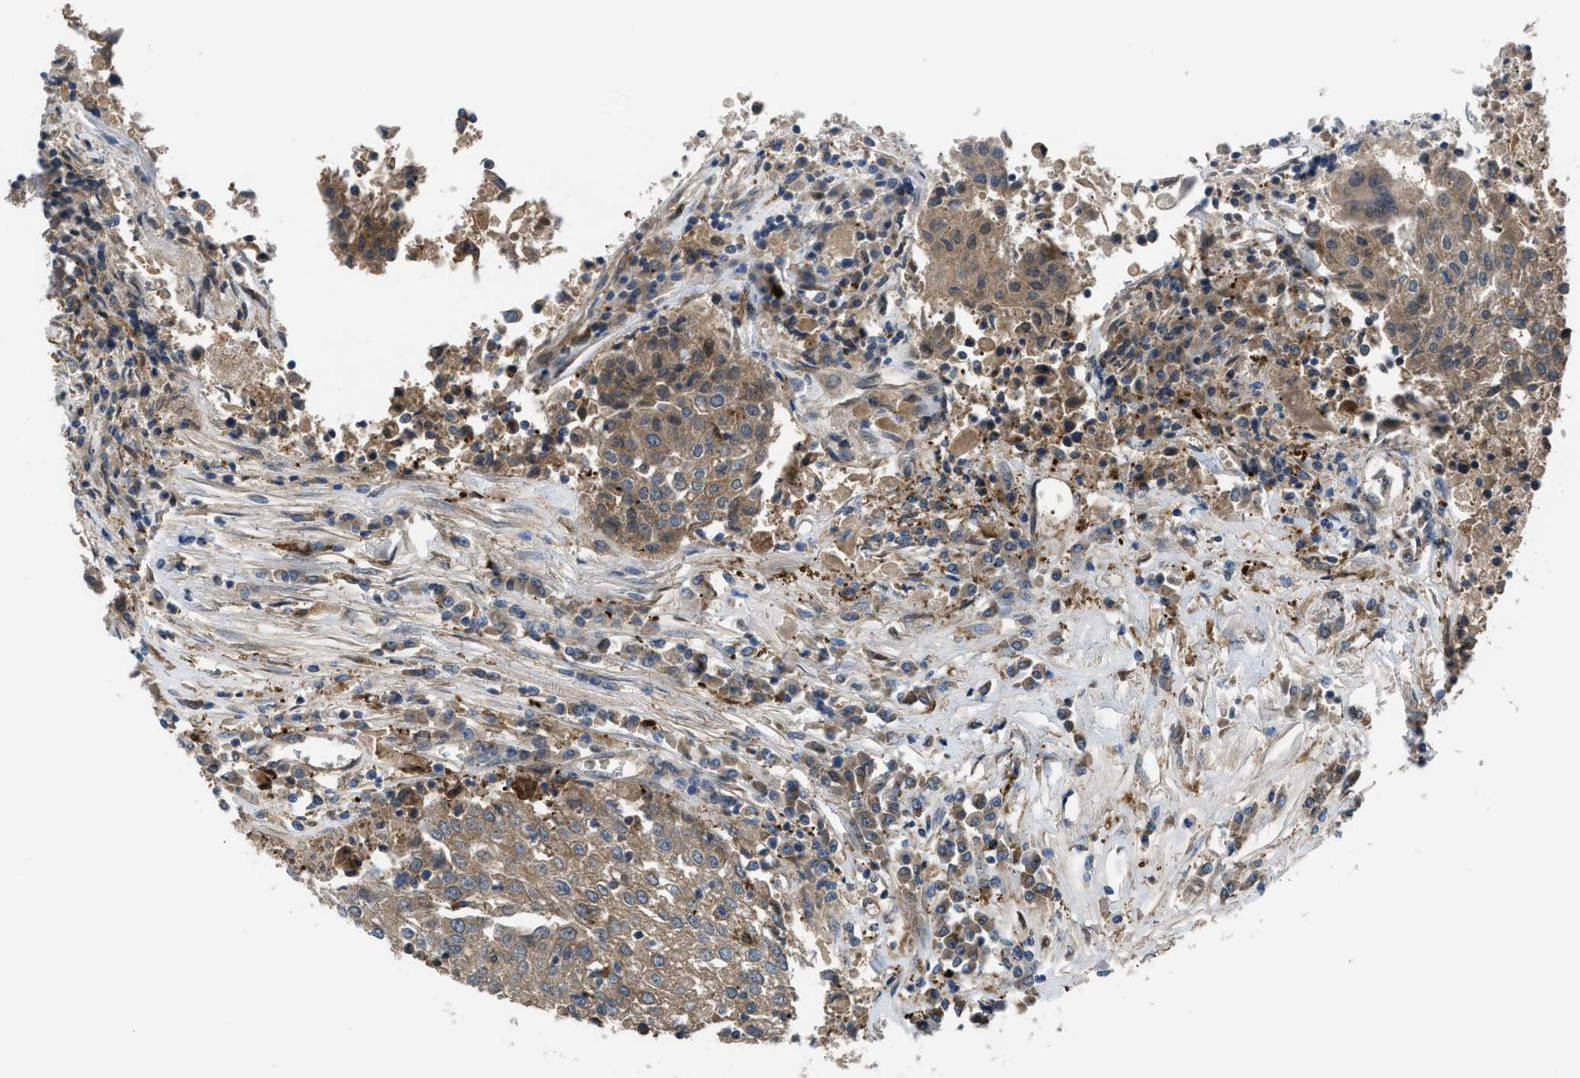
{"staining": {"intensity": "moderate", "quantity": ">75%", "location": "cytoplasmic/membranous"}, "tissue": "urothelial cancer", "cell_type": "Tumor cells", "image_type": "cancer", "snomed": [{"axis": "morphology", "description": "Urothelial carcinoma, High grade"}, {"axis": "topography", "description": "Urinary bladder"}], "caption": "The micrograph displays a brown stain indicating the presence of a protein in the cytoplasmic/membranous of tumor cells in high-grade urothelial carcinoma.", "gene": "BAZ2B", "patient": {"sex": "female", "age": 85}}